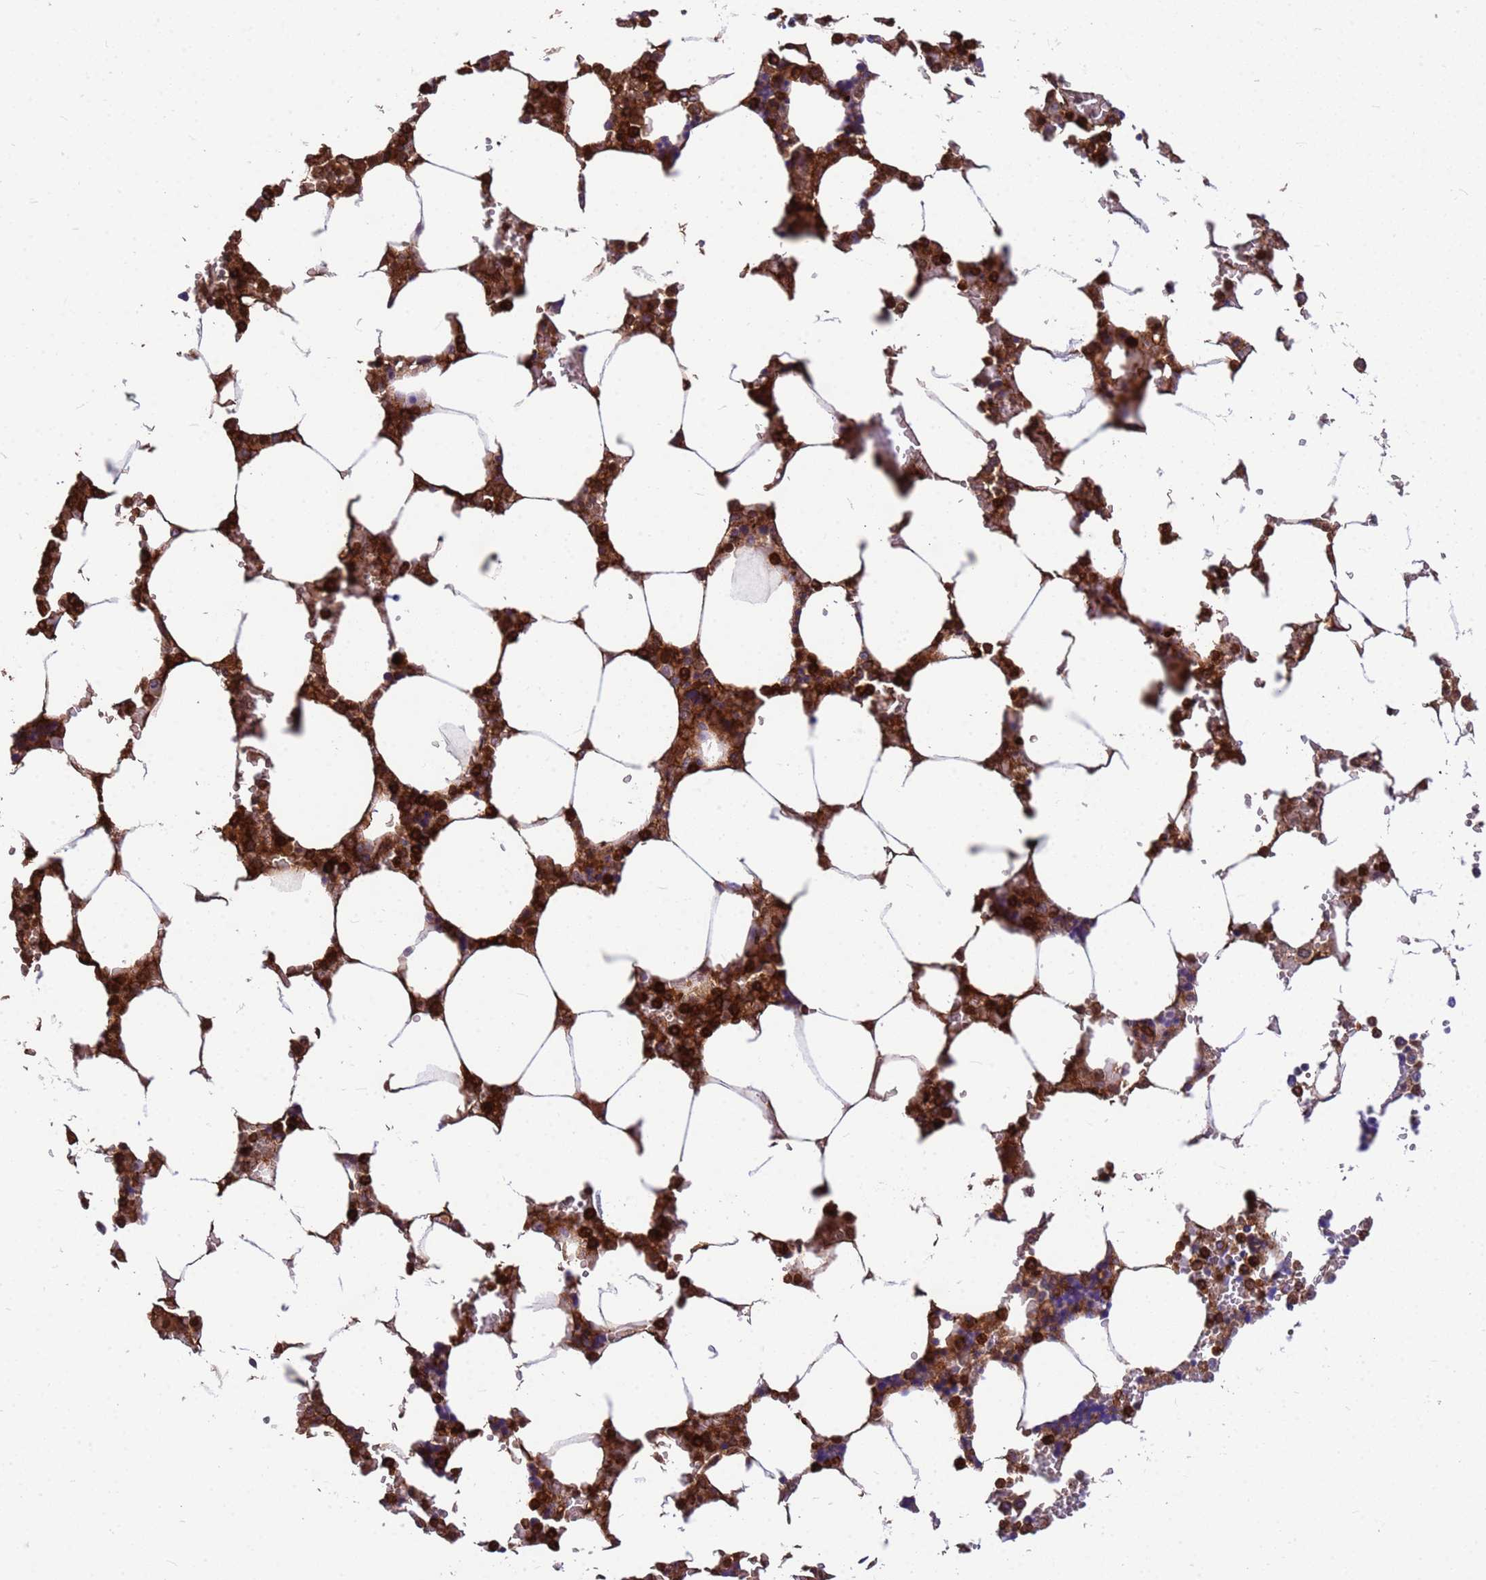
{"staining": {"intensity": "strong", "quantity": ">75%", "location": "cytoplasmic/membranous,nuclear"}, "tissue": "bone marrow", "cell_type": "Hematopoietic cells", "image_type": "normal", "snomed": [{"axis": "morphology", "description": "Normal tissue, NOS"}, {"axis": "topography", "description": "Bone marrow"}], "caption": "Bone marrow stained for a protein (brown) exhibits strong cytoplasmic/membranous,nuclear positive staining in about >75% of hematopoietic cells.", "gene": "ORM1", "patient": {"sex": "male", "age": 64}}